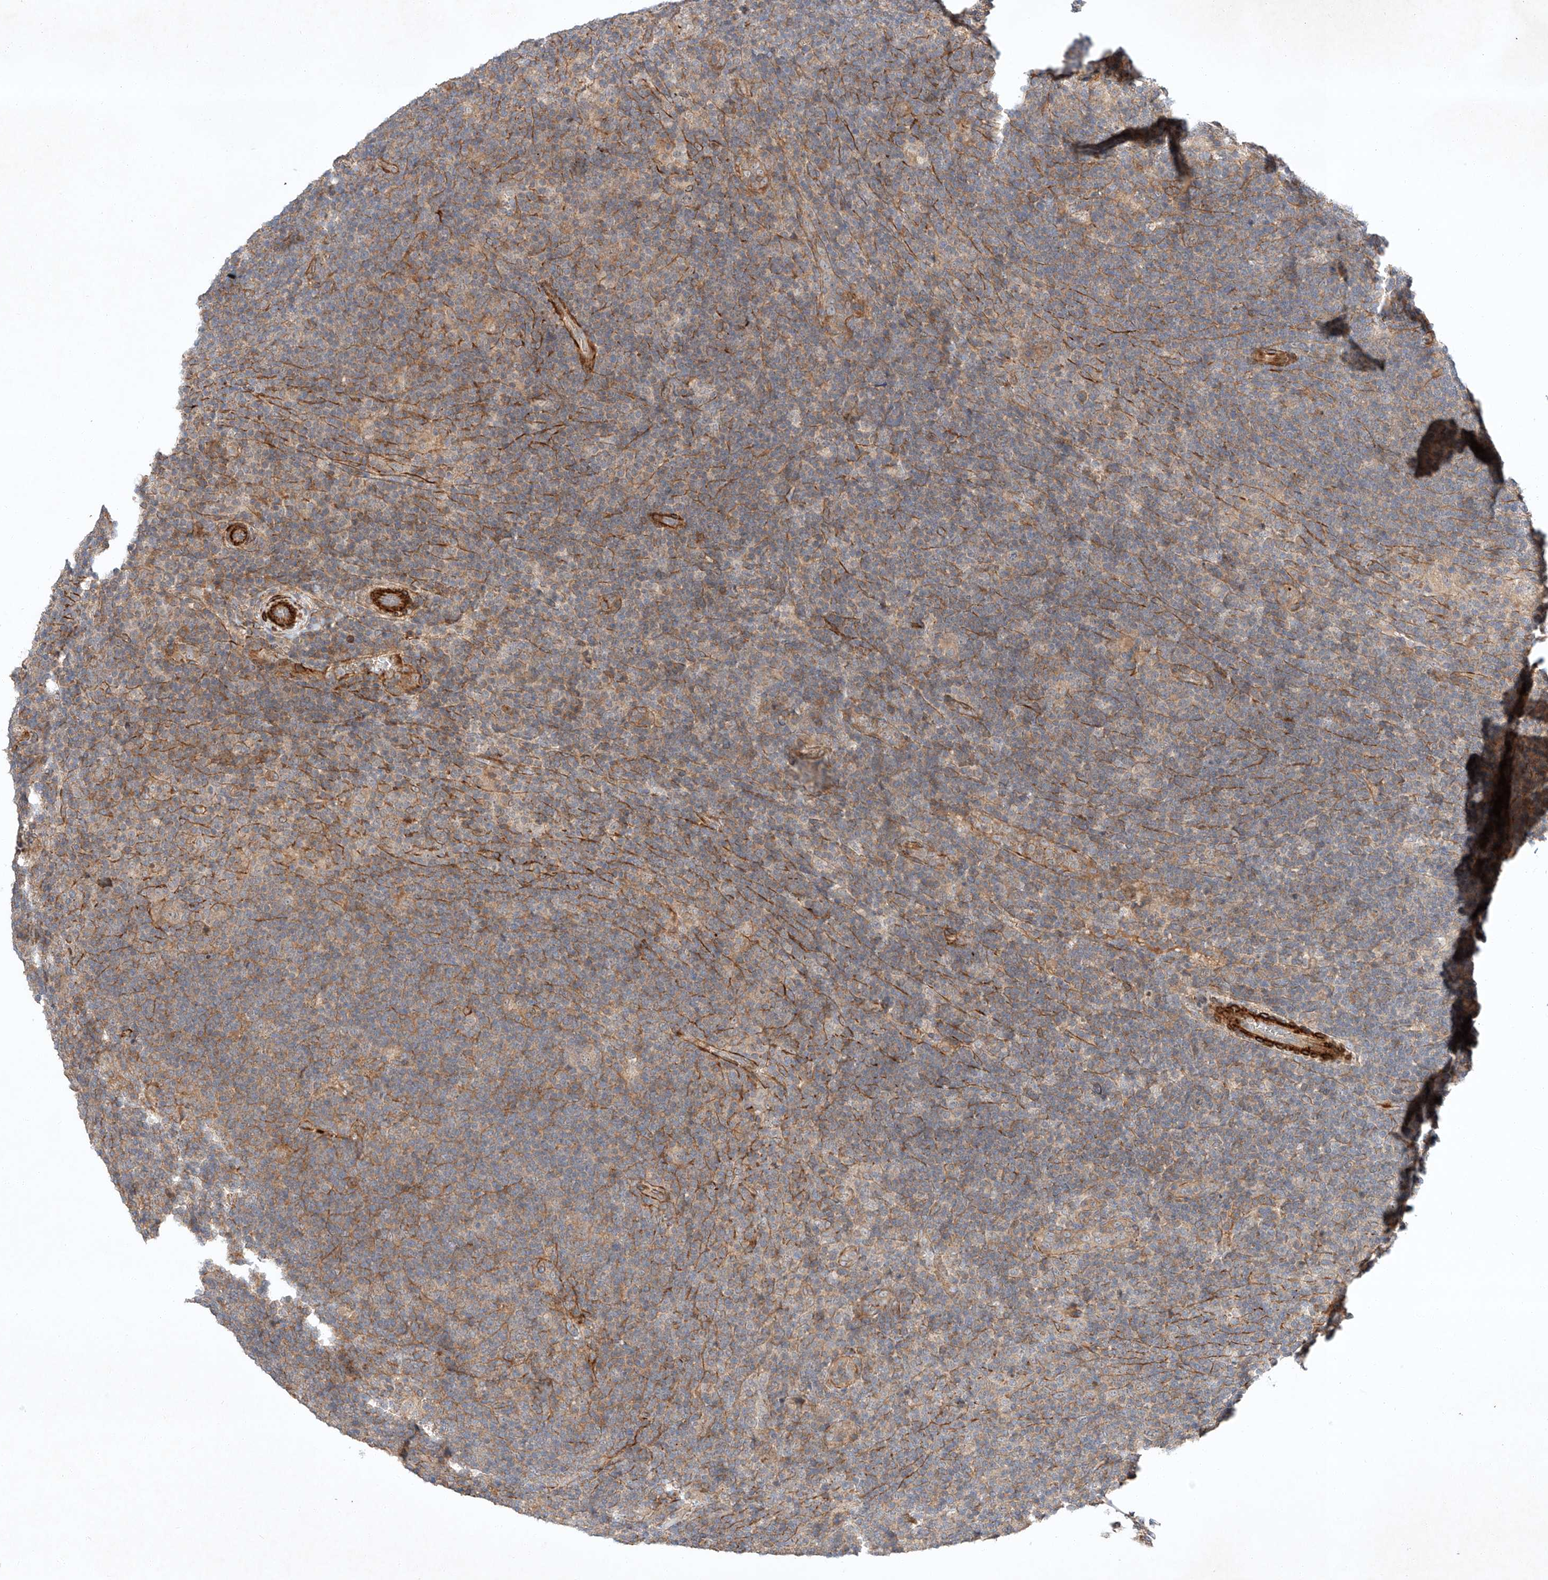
{"staining": {"intensity": "negative", "quantity": "none", "location": "none"}, "tissue": "lymphoma", "cell_type": "Tumor cells", "image_type": "cancer", "snomed": [{"axis": "morphology", "description": "Hodgkin's disease, NOS"}, {"axis": "topography", "description": "Lymph node"}], "caption": "Hodgkin's disease was stained to show a protein in brown. There is no significant staining in tumor cells.", "gene": "ARHGAP33", "patient": {"sex": "female", "age": 57}}